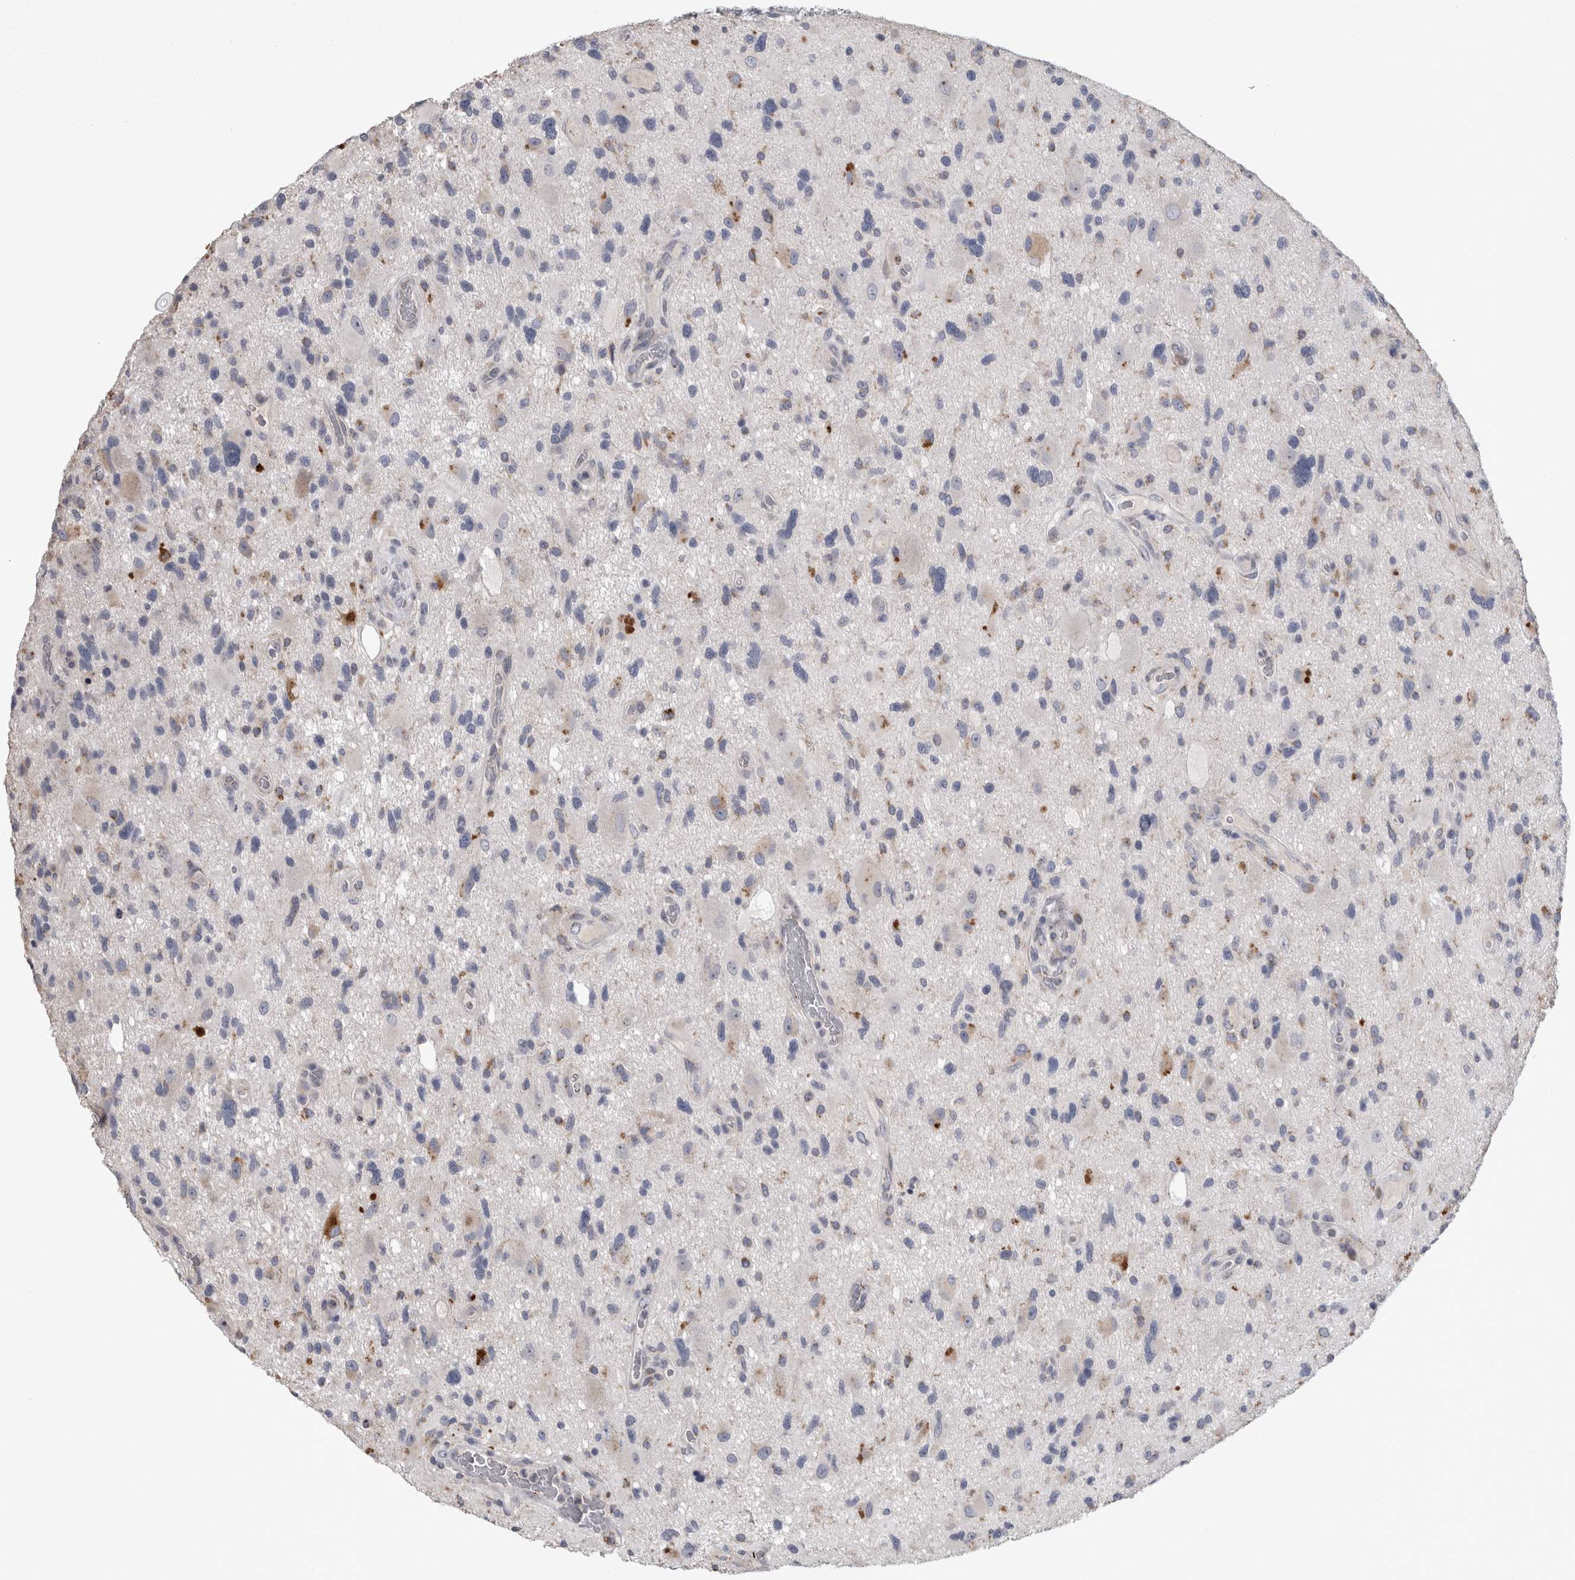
{"staining": {"intensity": "negative", "quantity": "none", "location": "none"}, "tissue": "glioma", "cell_type": "Tumor cells", "image_type": "cancer", "snomed": [{"axis": "morphology", "description": "Glioma, malignant, High grade"}, {"axis": "topography", "description": "Brain"}], "caption": "Immunohistochemistry (IHC) of glioma demonstrates no staining in tumor cells.", "gene": "STC1", "patient": {"sex": "male", "age": 33}}